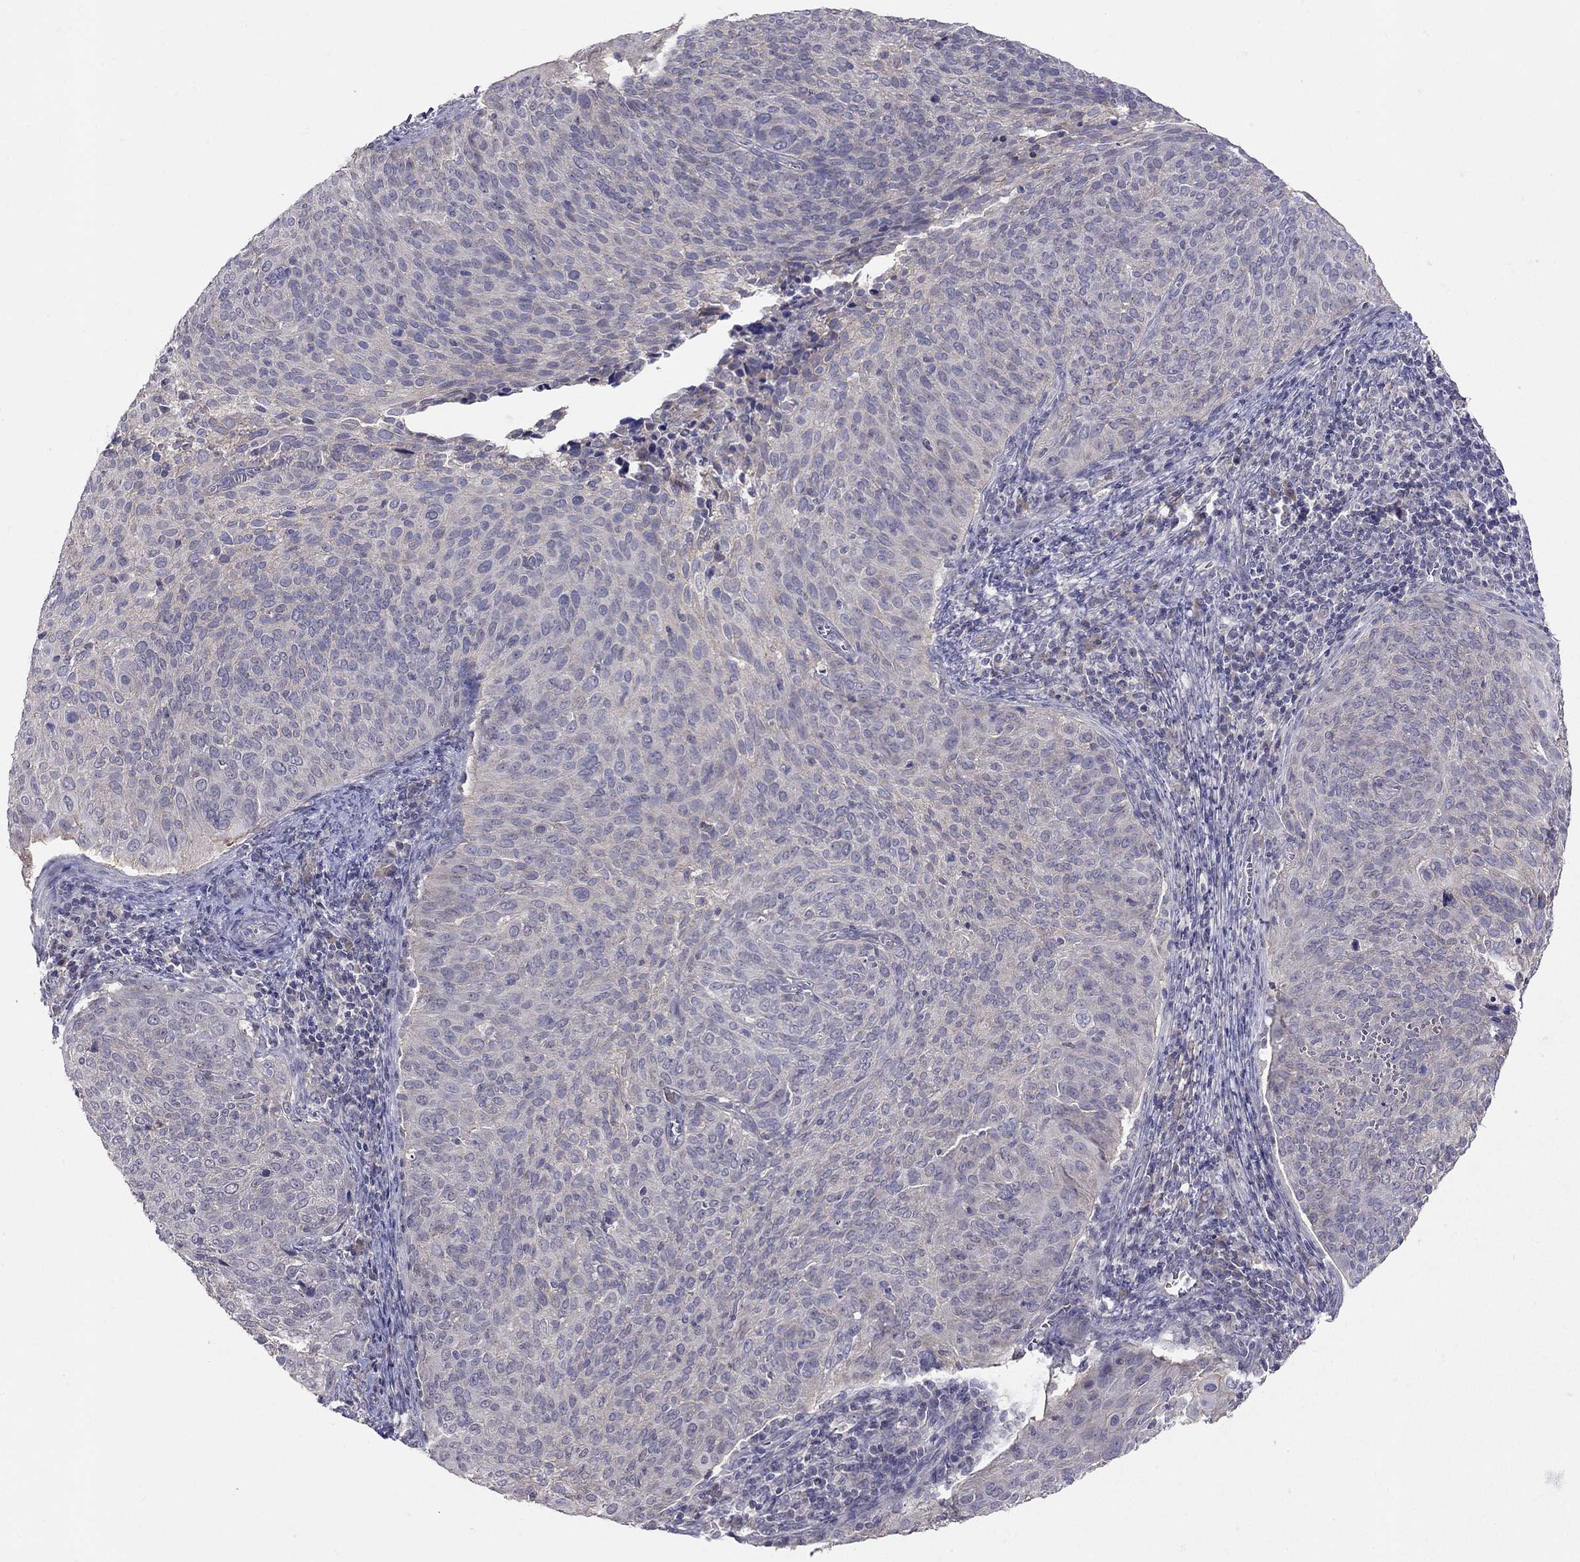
{"staining": {"intensity": "negative", "quantity": "none", "location": "none"}, "tissue": "cervical cancer", "cell_type": "Tumor cells", "image_type": "cancer", "snomed": [{"axis": "morphology", "description": "Squamous cell carcinoma, NOS"}, {"axis": "topography", "description": "Cervix"}], "caption": "Cervical cancer (squamous cell carcinoma) was stained to show a protein in brown. There is no significant staining in tumor cells.", "gene": "RTP5", "patient": {"sex": "female", "age": 39}}